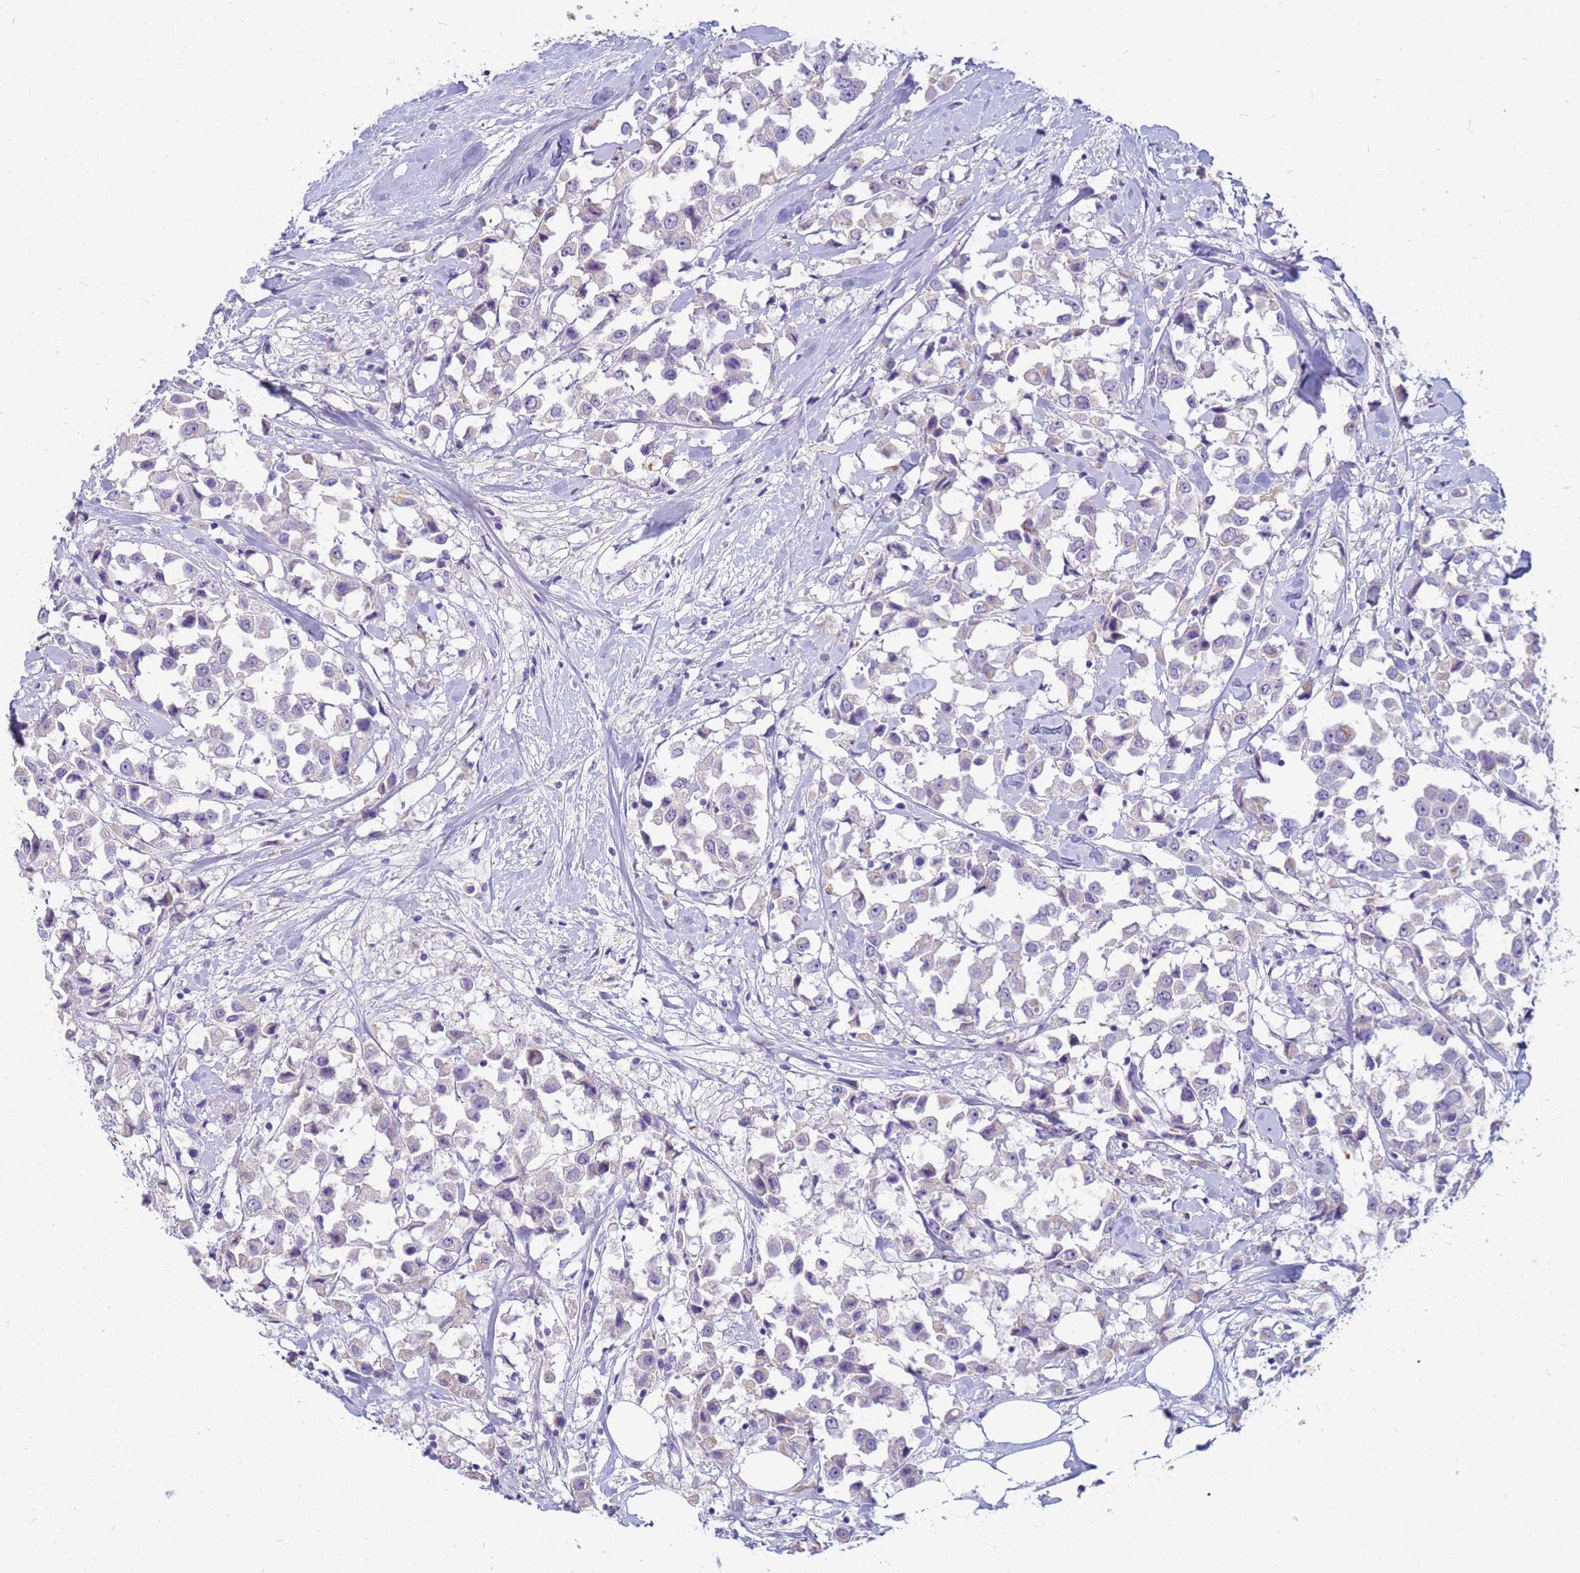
{"staining": {"intensity": "negative", "quantity": "none", "location": "none"}, "tissue": "breast cancer", "cell_type": "Tumor cells", "image_type": "cancer", "snomed": [{"axis": "morphology", "description": "Duct carcinoma"}, {"axis": "topography", "description": "Breast"}], "caption": "Protein analysis of breast cancer exhibits no significant positivity in tumor cells.", "gene": "B3GNT8", "patient": {"sex": "female", "age": 61}}